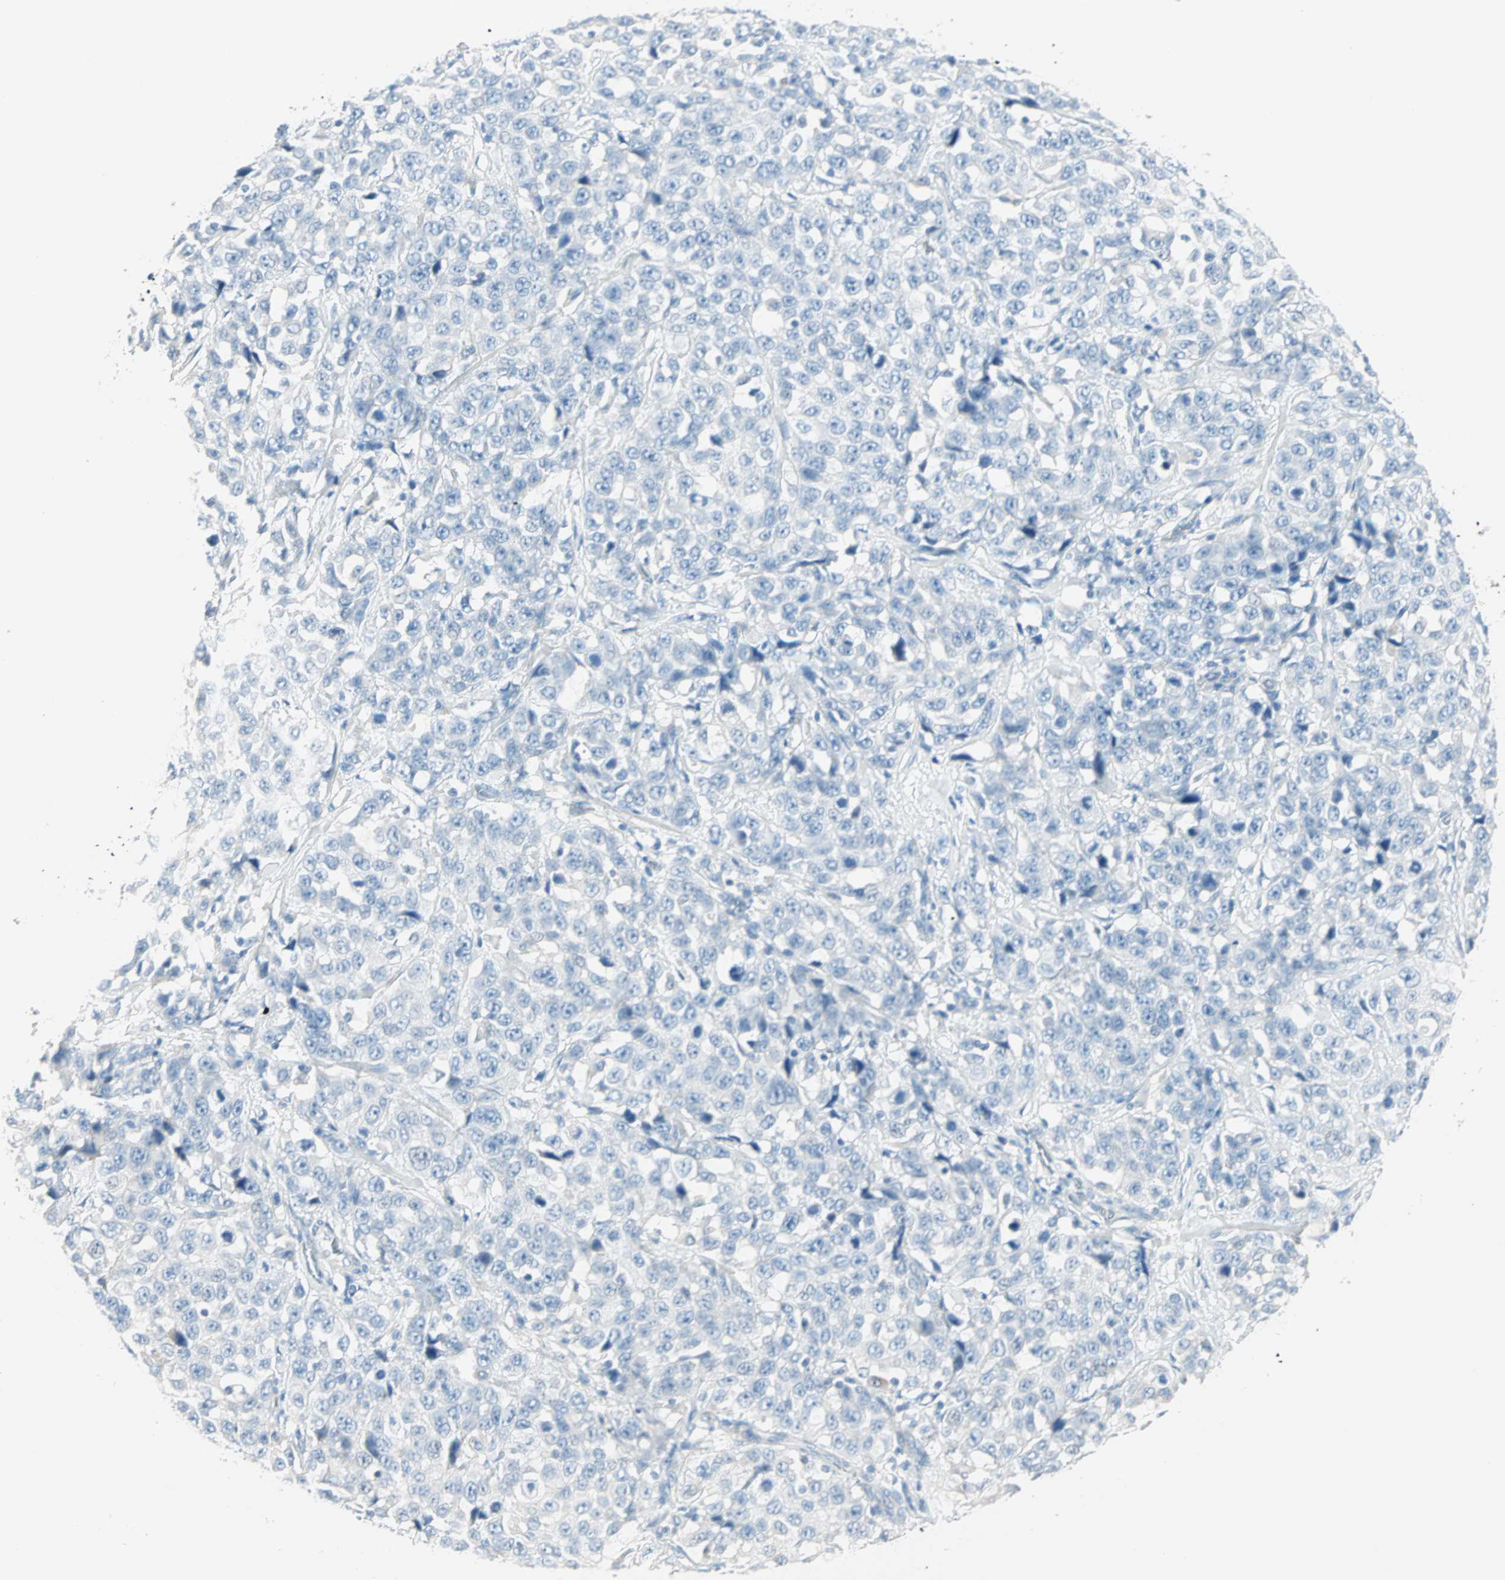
{"staining": {"intensity": "negative", "quantity": "none", "location": "none"}, "tissue": "stomach cancer", "cell_type": "Tumor cells", "image_type": "cancer", "snomed": [{"axis": "morphology", "description": "Normal tissue, NOS"}, {"axis": "morphology", "description": "Adenocarcinoma, NOS"}, {"axis": "topography", "description": "Stomach"}], "caption": "High magnification brightfield microscopy of stomach cancer stained with DAB (brown) and counterstained with hematoxylin (blue): tumor cells show no significant positivity.", "gene": "SULT1C2", "patient": {"sex": "male", "age": 48}}